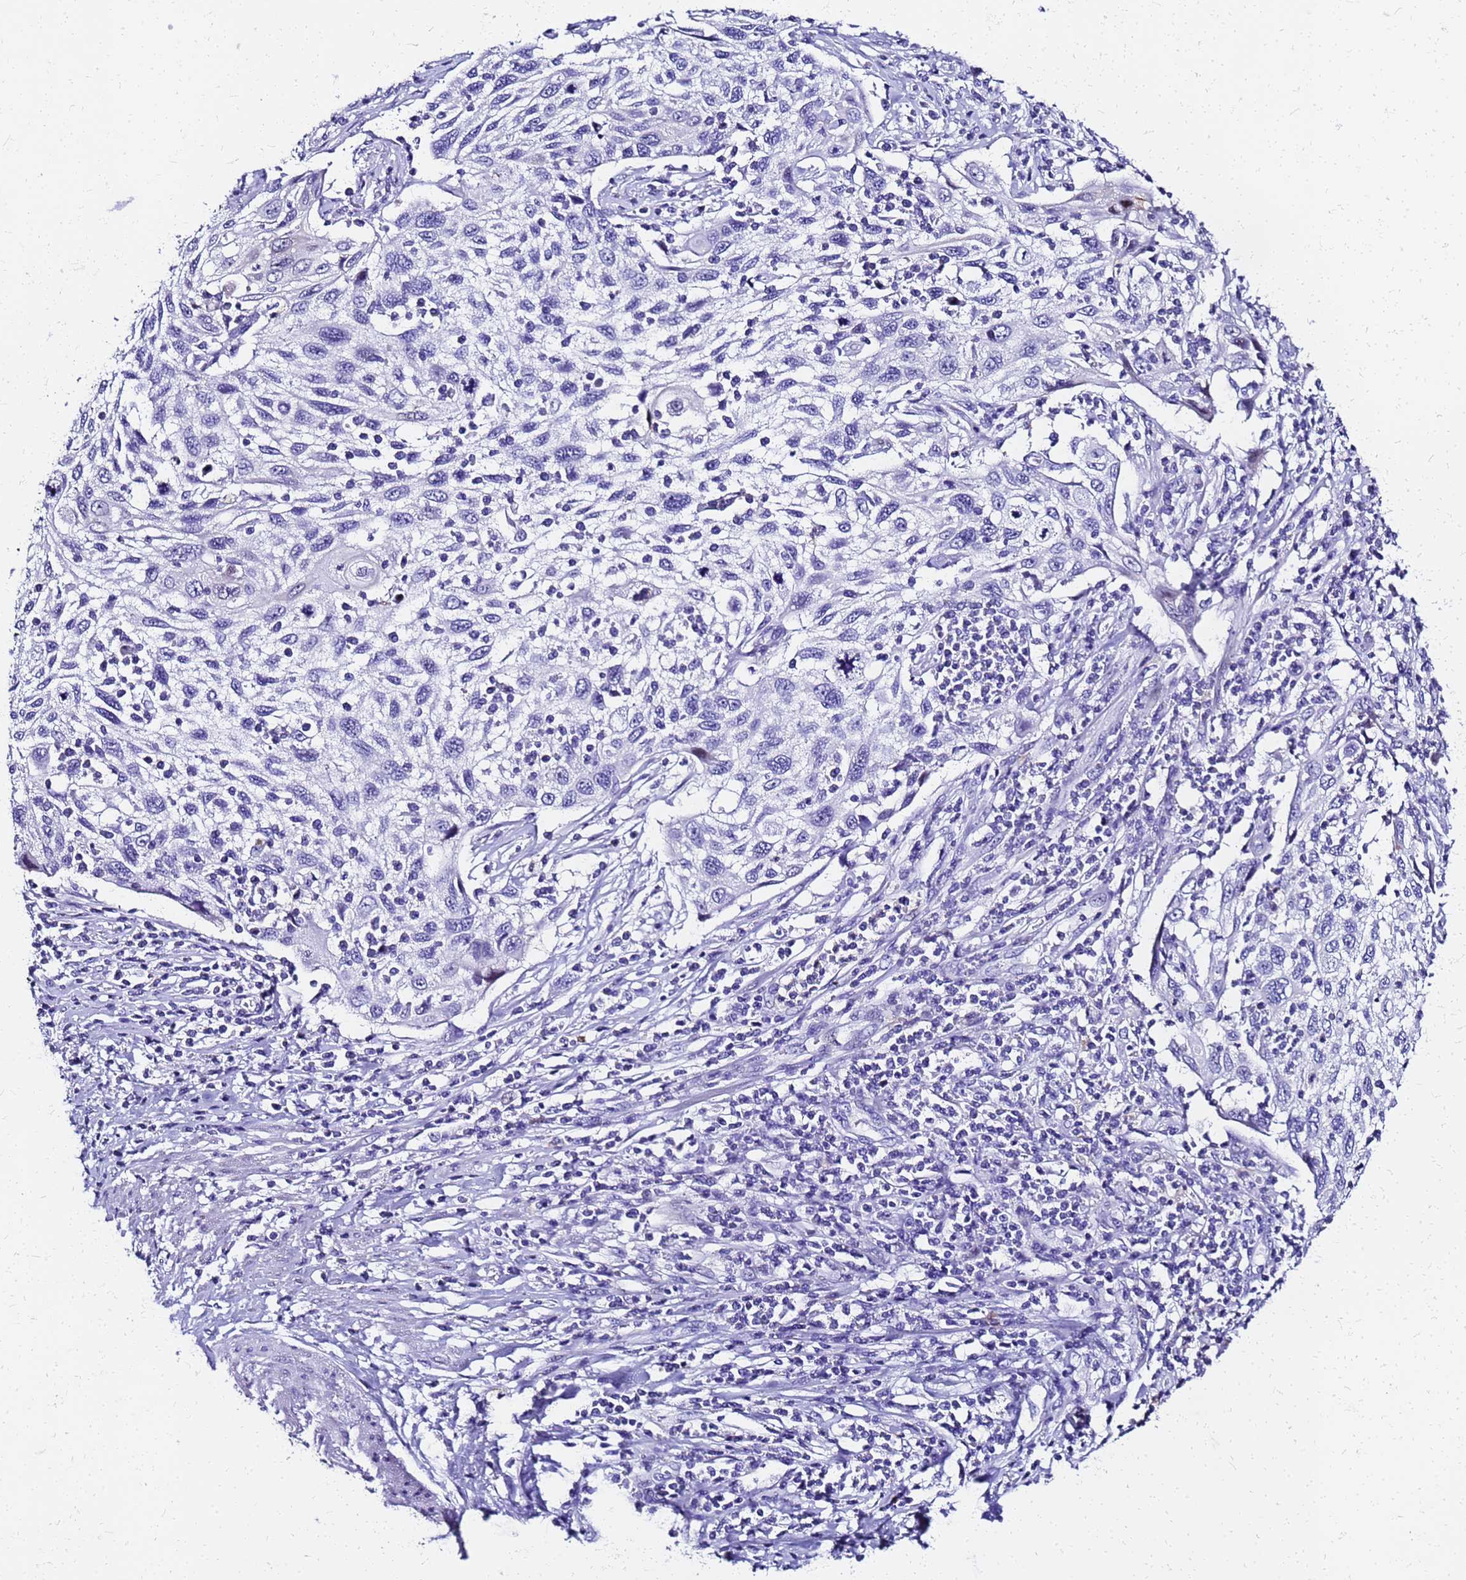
{"staining": {"intensity": "negative", "quantity": "none", "location": "none"}, "tissue": "cervical cancer", "cell_type": "Tumor cells", "image_type": "cancer", "snomed": [{"axis": "morphology", "description": "Squamous cell carcinoma, NOS"}, {"axis": "topography", "description": "Cervix"}], "caption": "An immunohistochemistry image of cervical squamous cell carcinoma is shown. There is no staining in tumor cells of cervical squamous cell carcinoma.", "gene": "SMIM21", "patient": {"sex": "female", "age": 70}}